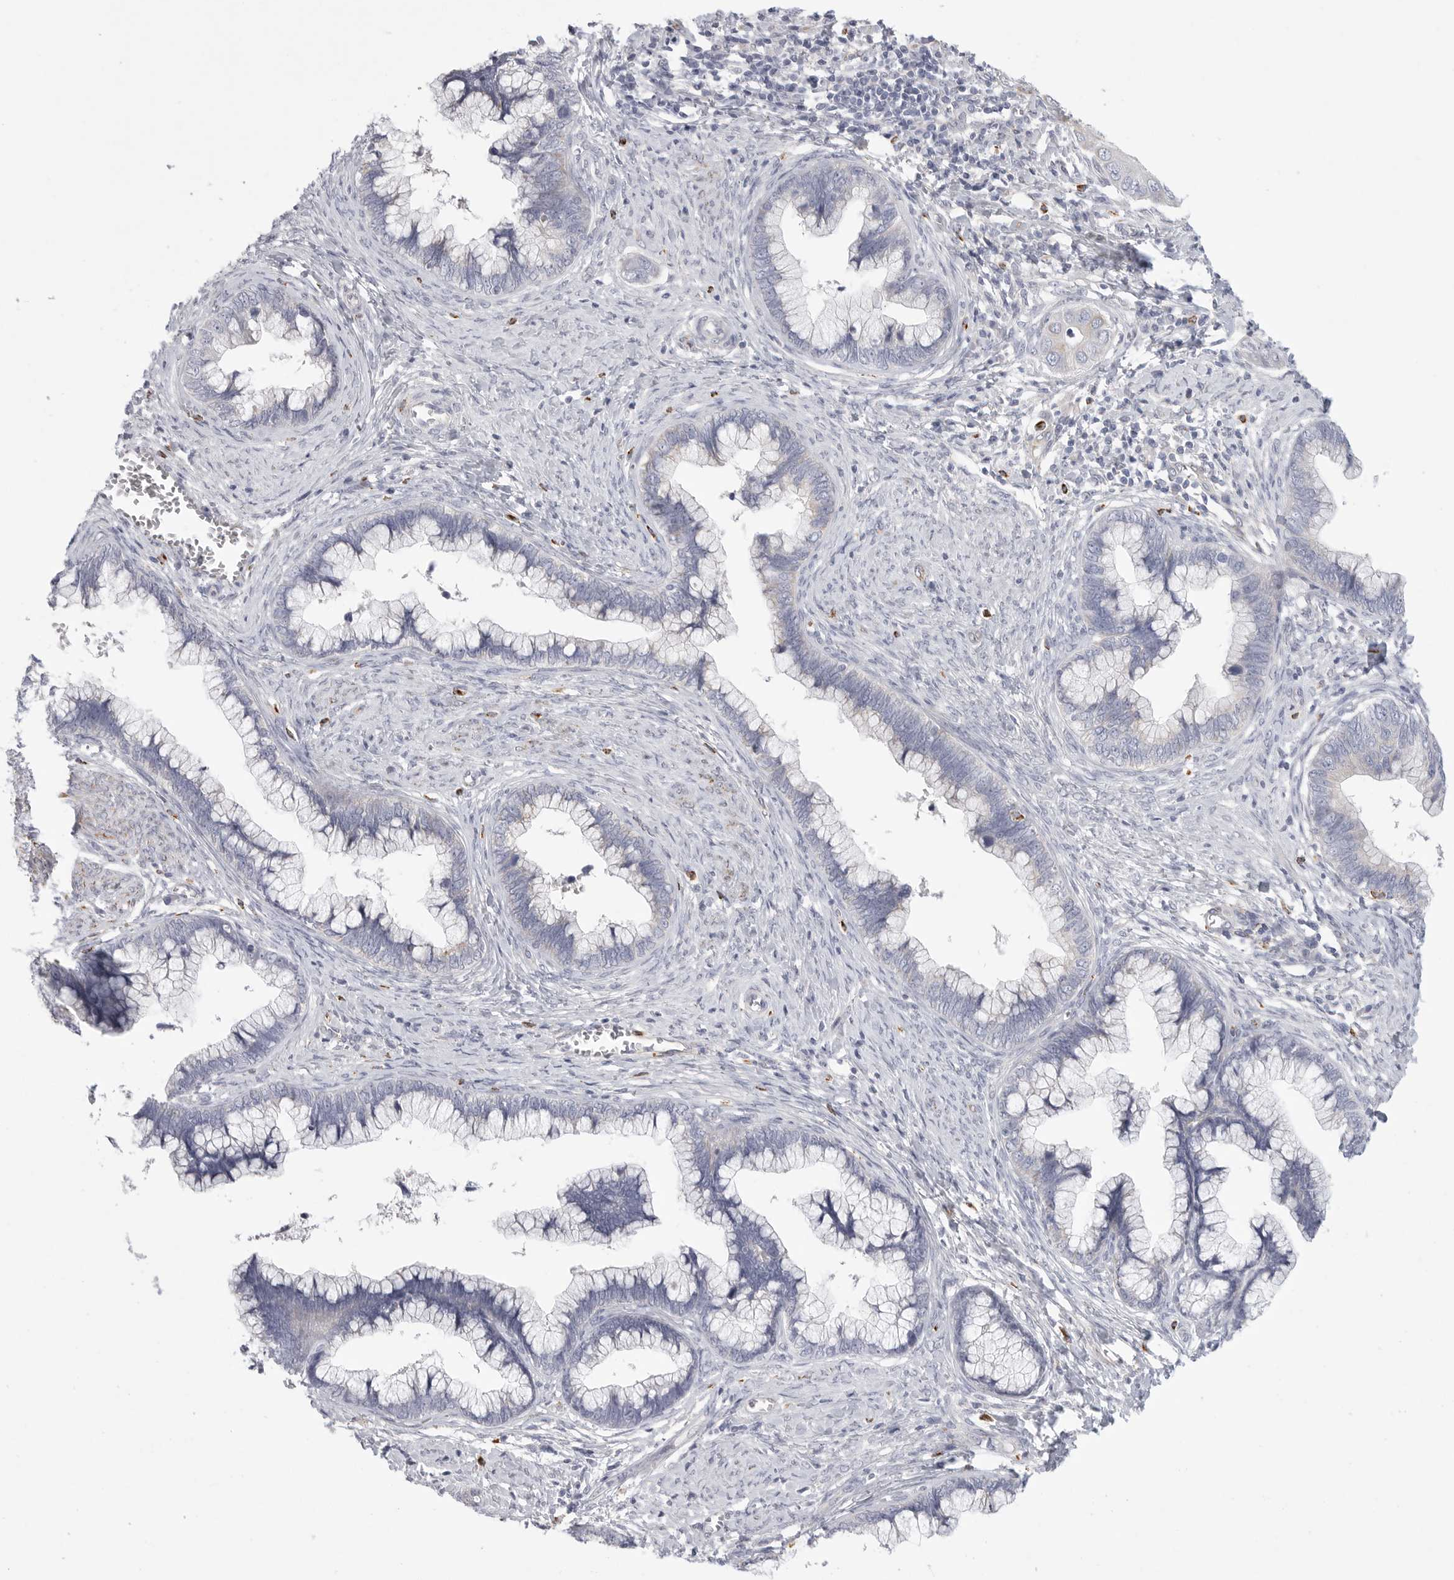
{"staining": {"intensity": "negative", "quantity": "none", "location": "none"}, "tissue": "cervical cancer", "cell_type": "Tumor cells", "image_type": "cancer", "snomed": [{"axis": "morphology", "description": "Adenocarcinoma, NOS"}, {"axis": "topography", "description": "Cervix"}], "caption": "DAB (3,3'-diaminobenzidine) immunohistochemical staining of human cervical cancer reveals no significant positivity in tumor cells.", "gene": "ELP3", "patient": {"sex": "female", "age": 44}}